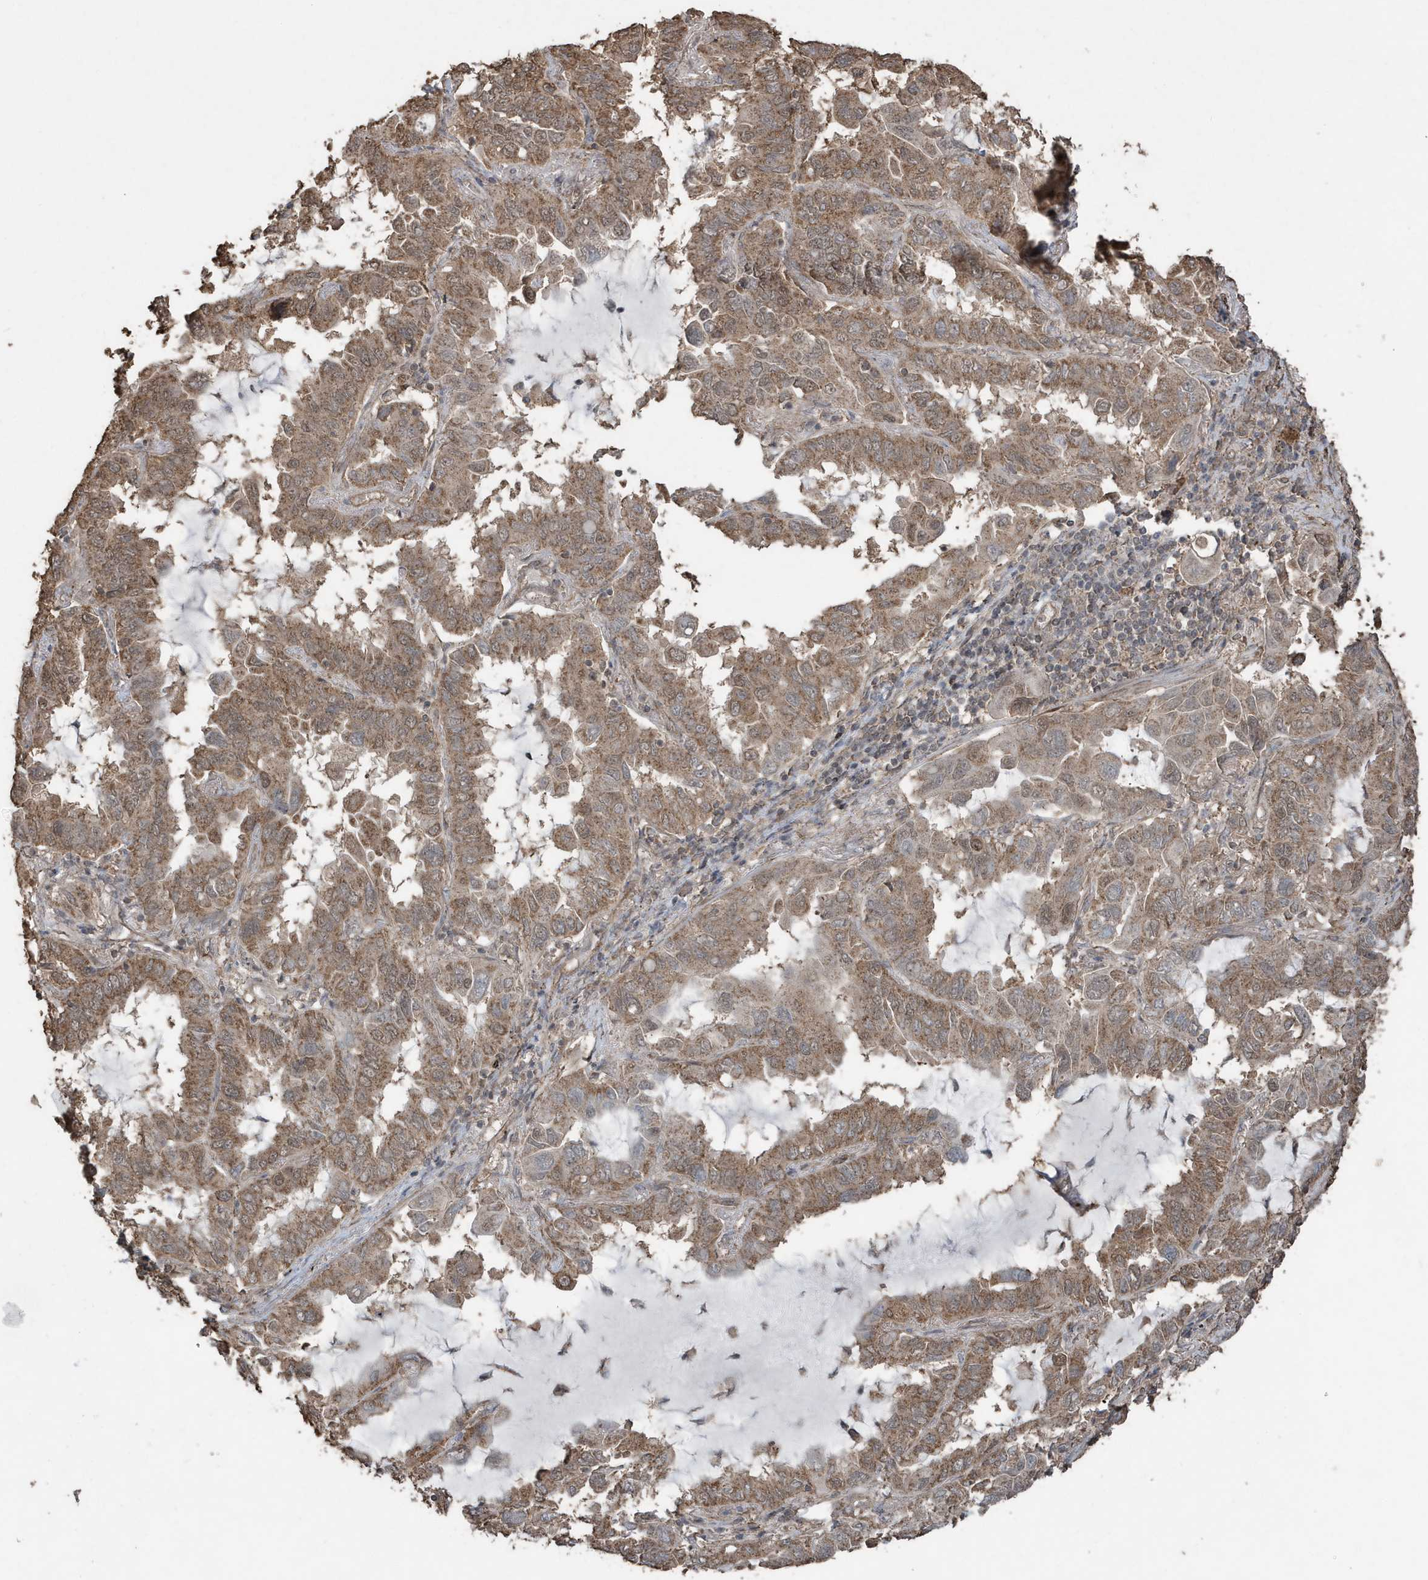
{"staining": {"intensity": "moderate", "quantity": "25%-75%", "location": "cytoplasmic/membranous"}, "tissue": "lung cancer", "cell_type": "Tumor cells", "image_type": "cancer", "snomed": [{"axis": "morphology", "description": "Adenocarcinoma, NOS"}, {"axis": "topography", "description": "Lung"}], "caption": "Protein staining by IHC reveals moderate cytoplasmic/membranous staining in about 25%-75% of tumor cells in adenocarcinoma (lung).", "gene": "PAXBP1", "patient": {"sex": "male", "age": 64}}